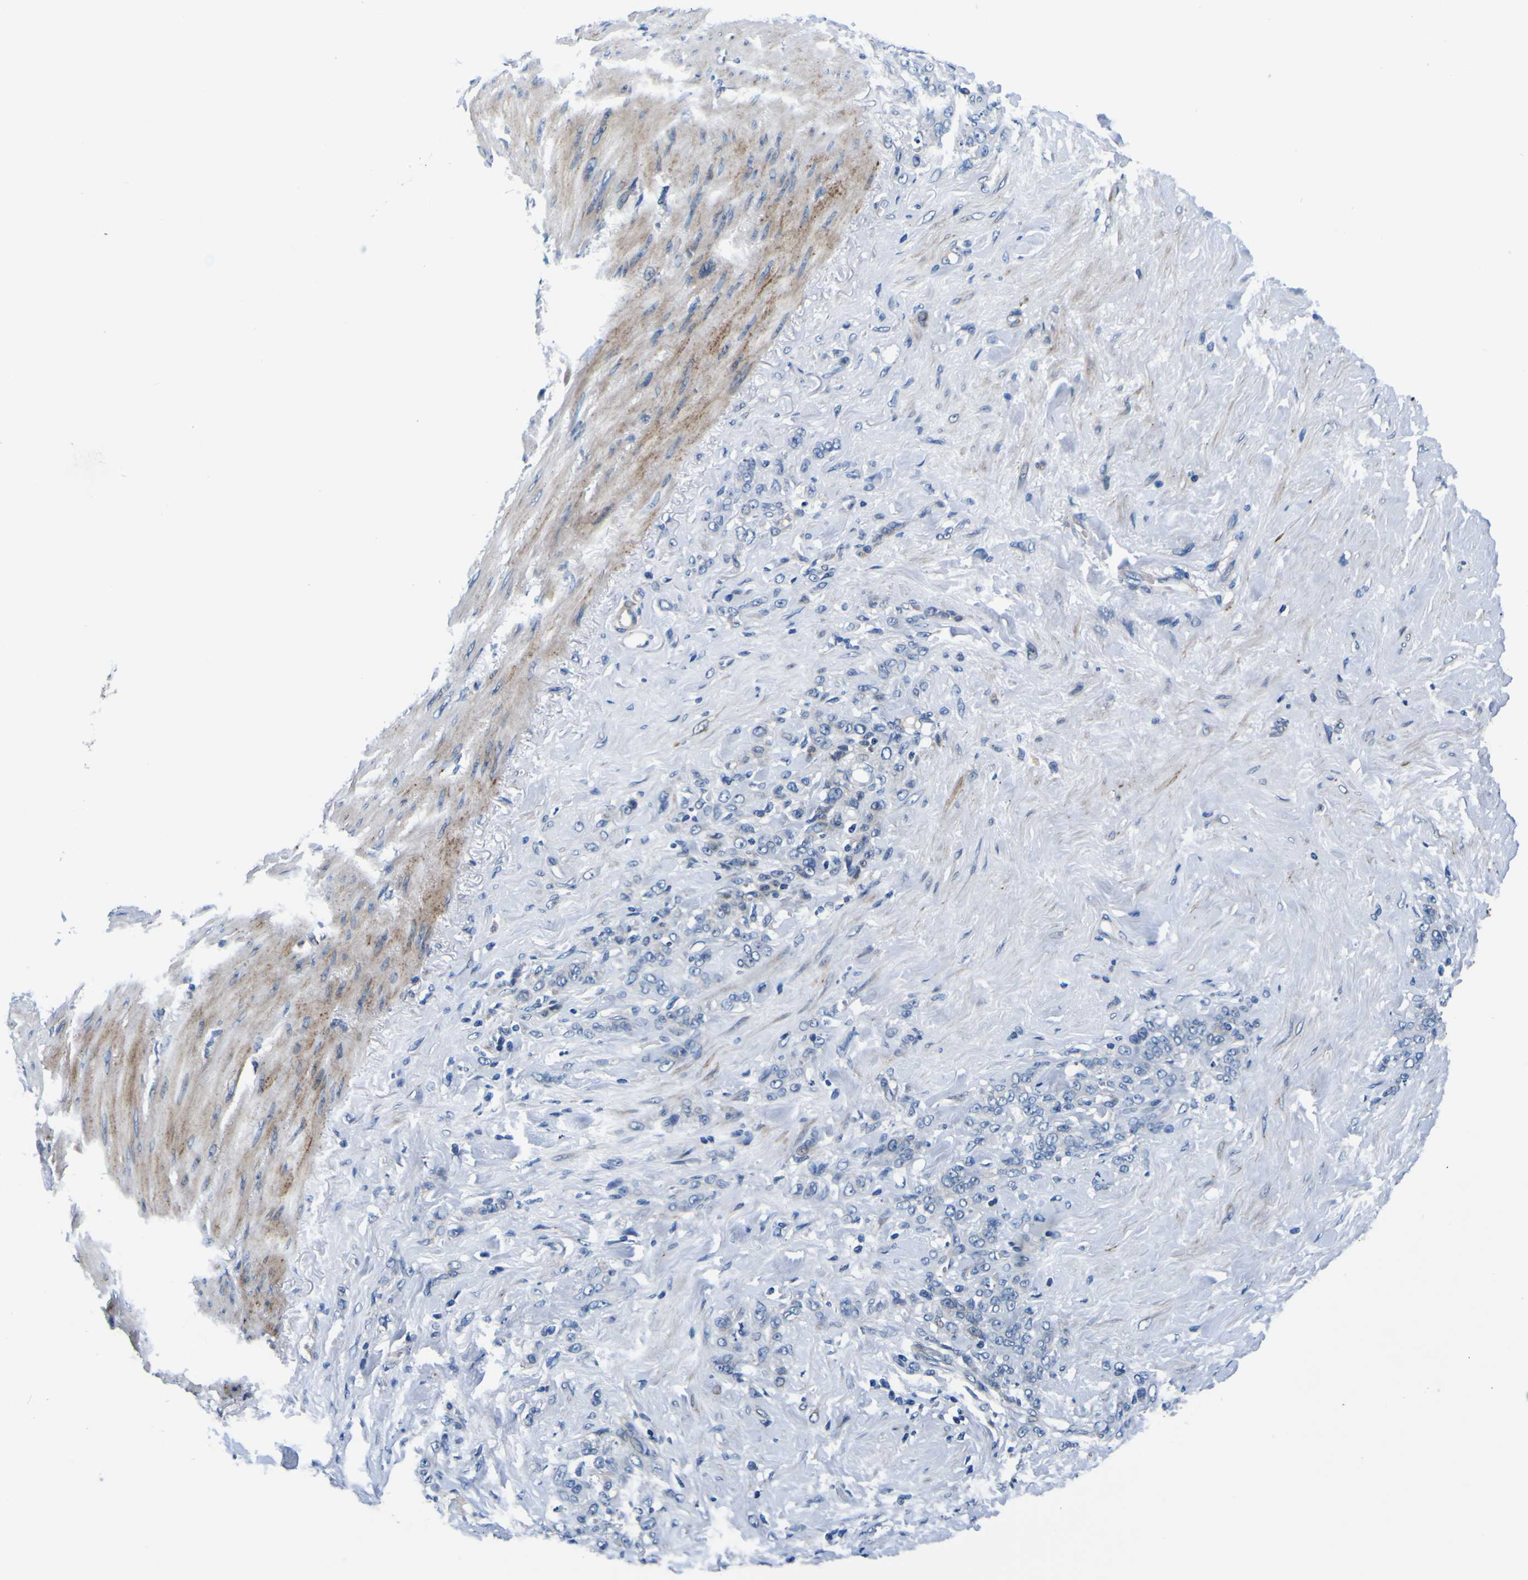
{"staining": {"intensity": "negative", "quantity": "none", "location": "none"}, "tissue": "stomach cancer", "cell_type": "Tumor cells", "image_type": "cancer", "snomed": [{"axis": "morphology", "description": "Adenocarcinoma, NOS"}, {"axis": "topography", "description": "Stomach"}], "caption": "An IHC image of stomach cancer is shown. There is no staining in tumor cells of stomach cancer.", "gene": "AGAP3", "patient": {"sex": "male", "age": 82}}